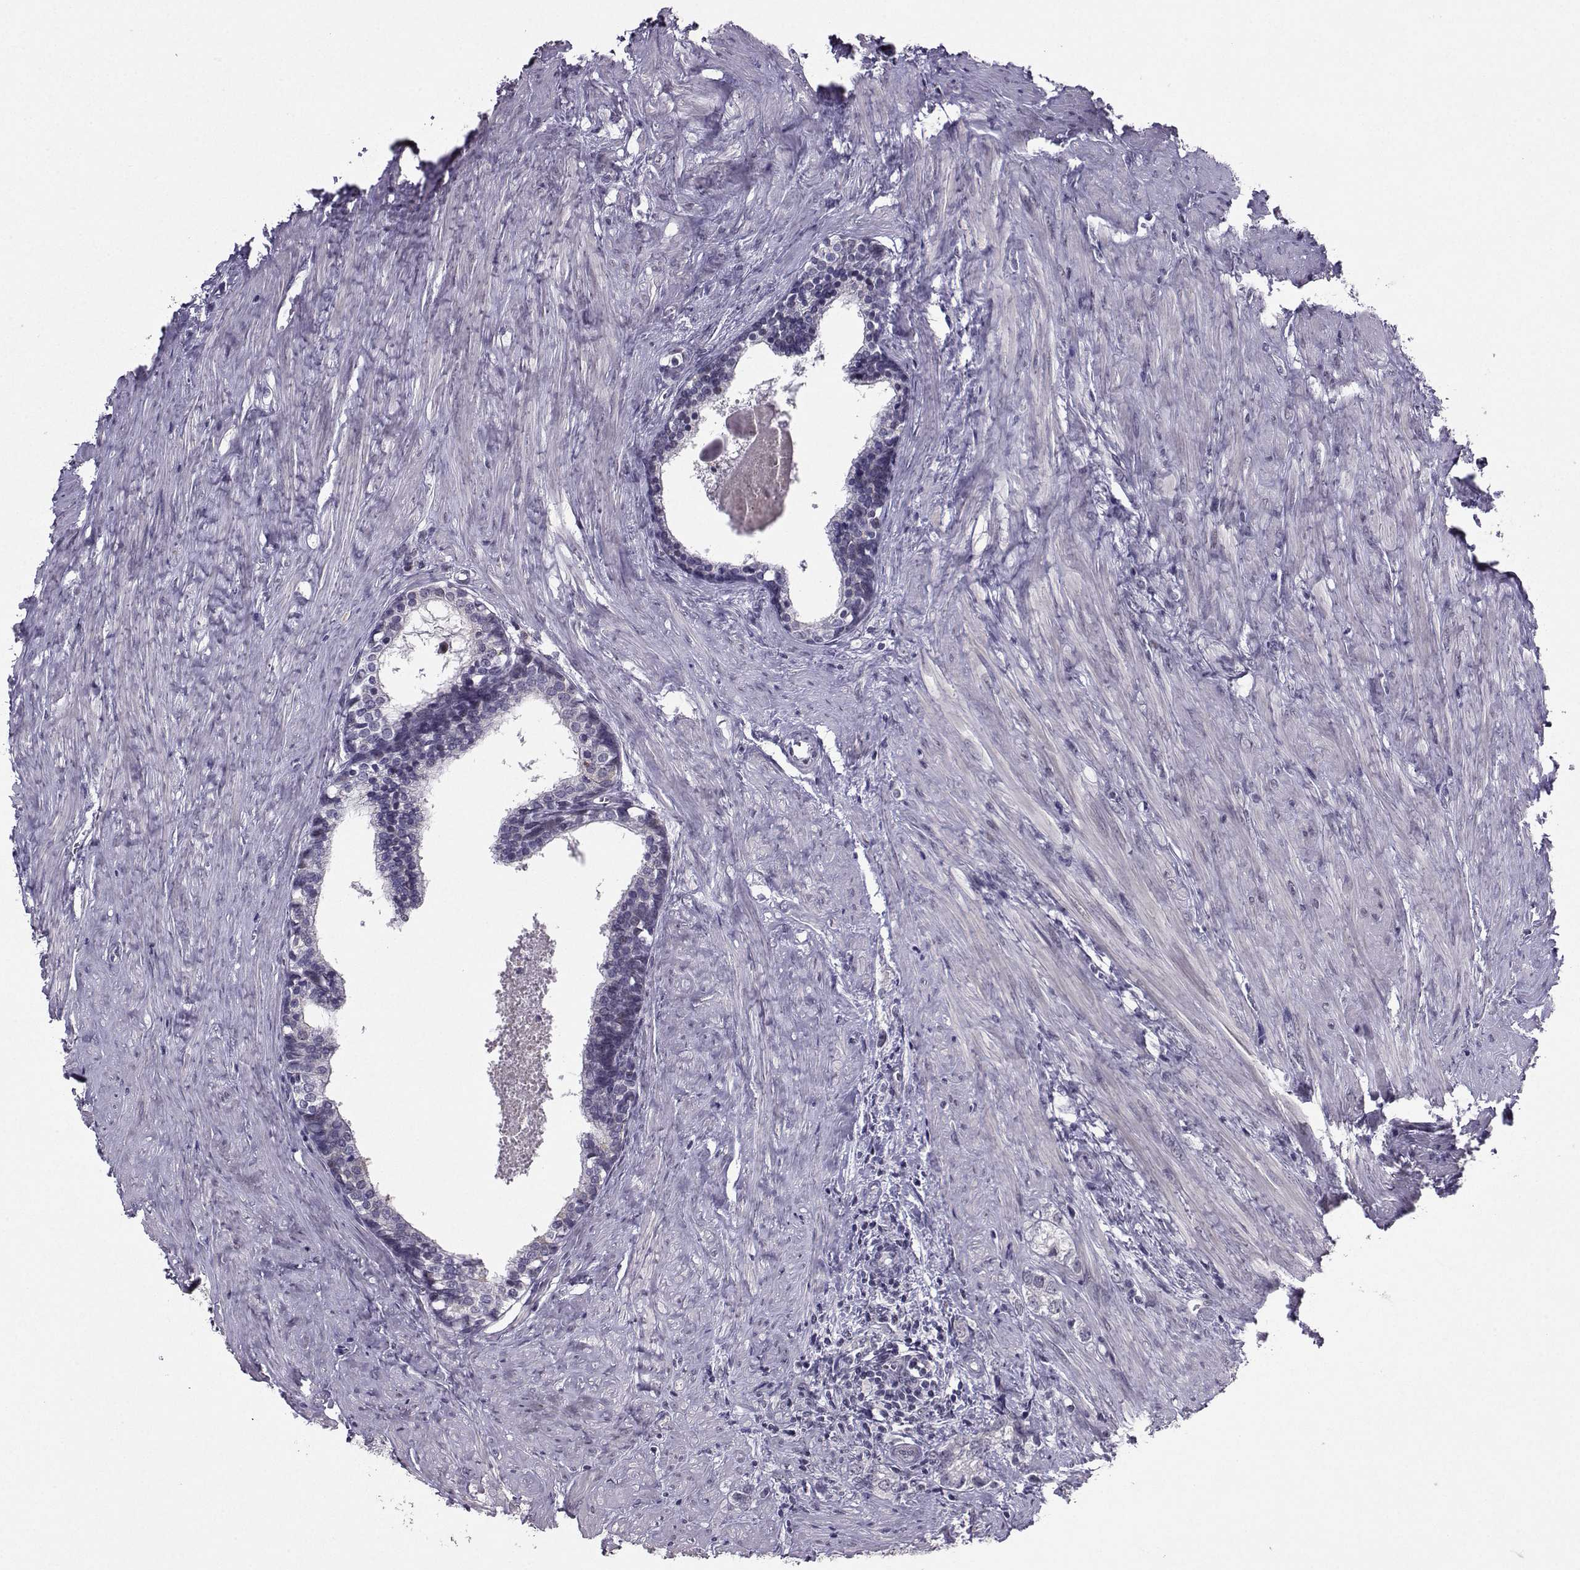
{"staining": {"intensity": "negative", "quantity": "none", "location": "none"}, "tissue": "prostate cancer", "cell_type": "Tumor cells", "image_type": "cancer", "snomed": [{"axis": "morphology", "description": "Adenocarcinoma, NOS"}, {"axis": "topography", "description": "Prostate and seminal vesicle, NOS"}], "caption": "This is an immunohistochemistry (IHC) histopathology image of human prostate cancer (adenocarcinoma). There is no positivity in tumor cells.", "gene": "LIN28A", "patient": {"sex": "male", "age": 63}}